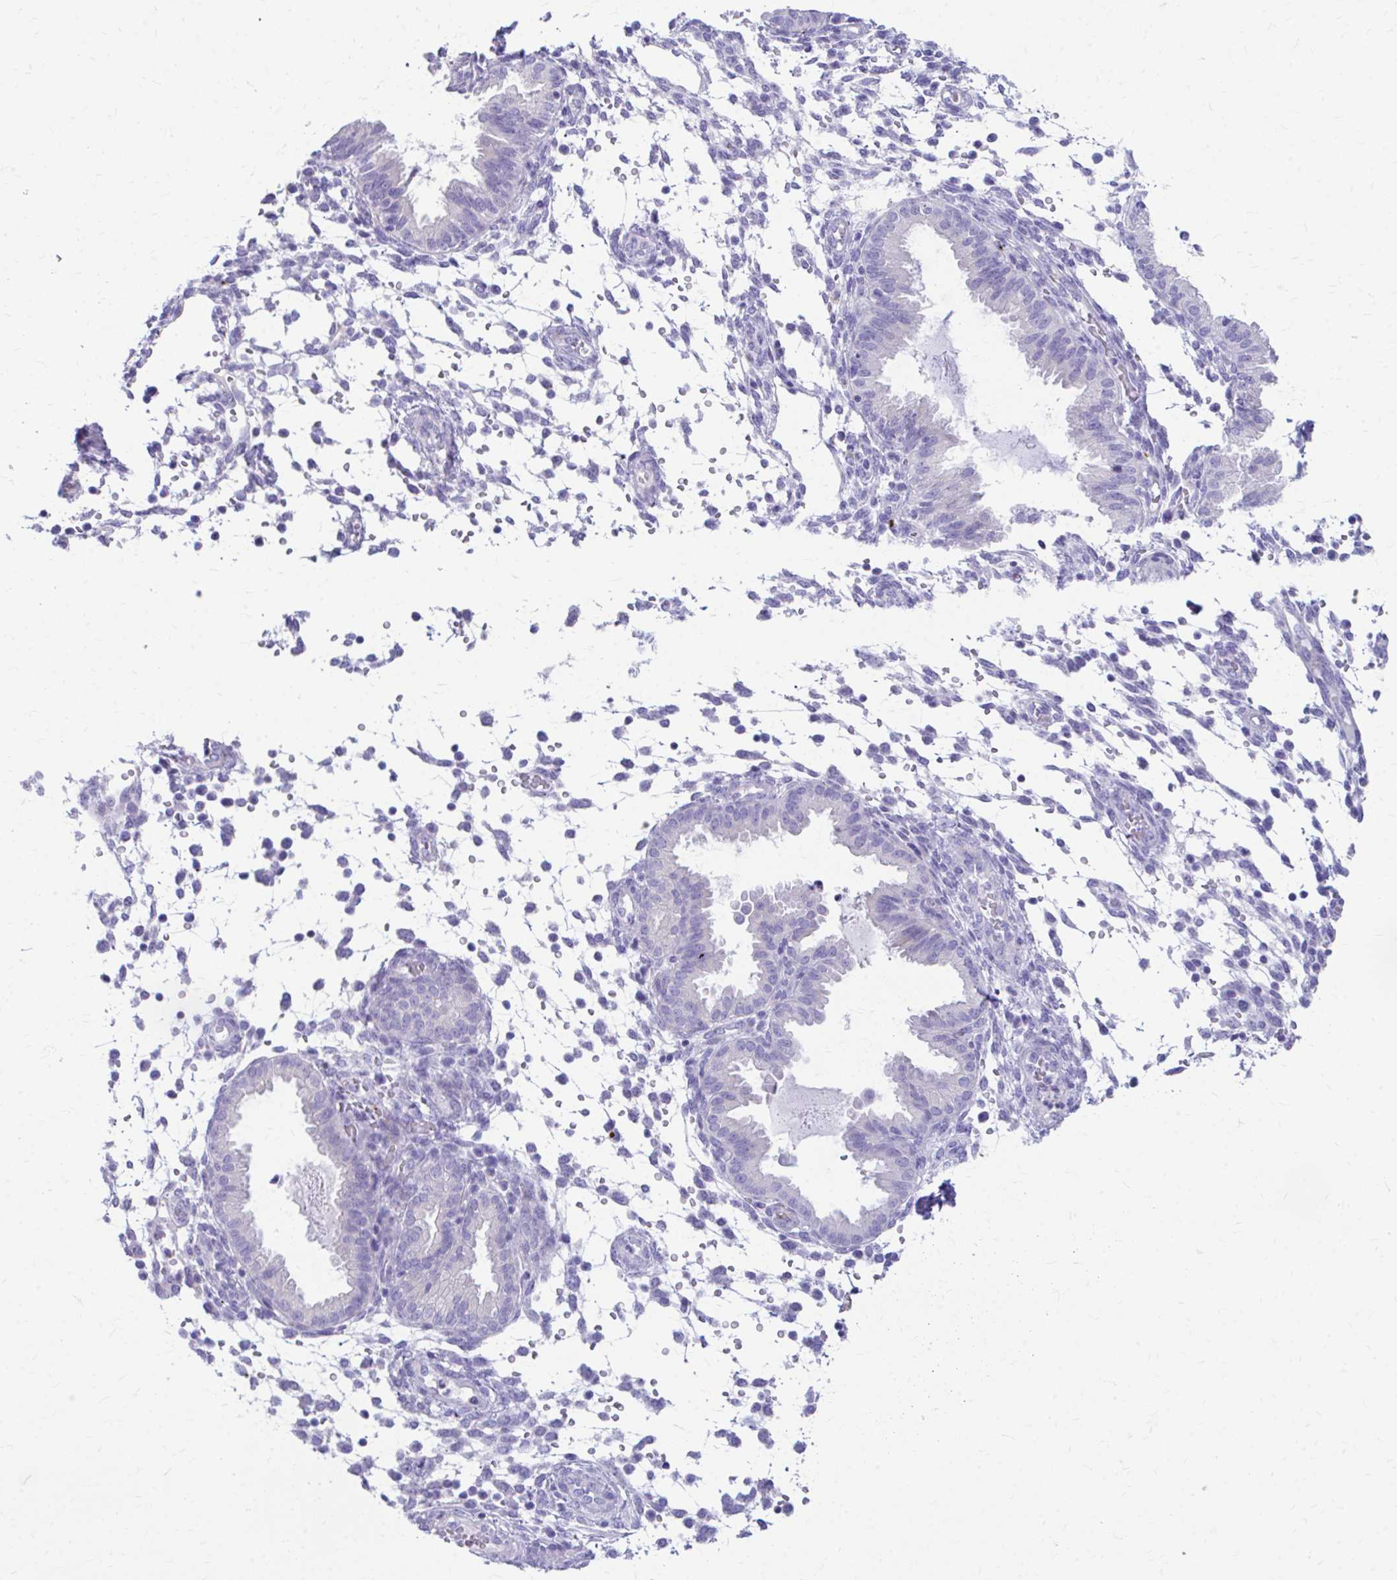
{"staining": {"intensity": "negative", "quantity": "none", "location": "none"}, "tissue": "endometrium", "cell_type": "Cells in endometrial stroma", "image_type": "normal", "snomed": [{"axis": "morphology", "description": "Normal tissue, NOS"}, {"axis": "topography", "description": "Endometrium"}], "caption": "A high-resolution histopathology image shows immunohistochemistry (IHC) staining of unremarkable endometrium, which exhibits no significant positivity in cells in endometrial stroma.", "gene": "ENSG00000285953", "patient": {"sex": "female", "age": 33}}